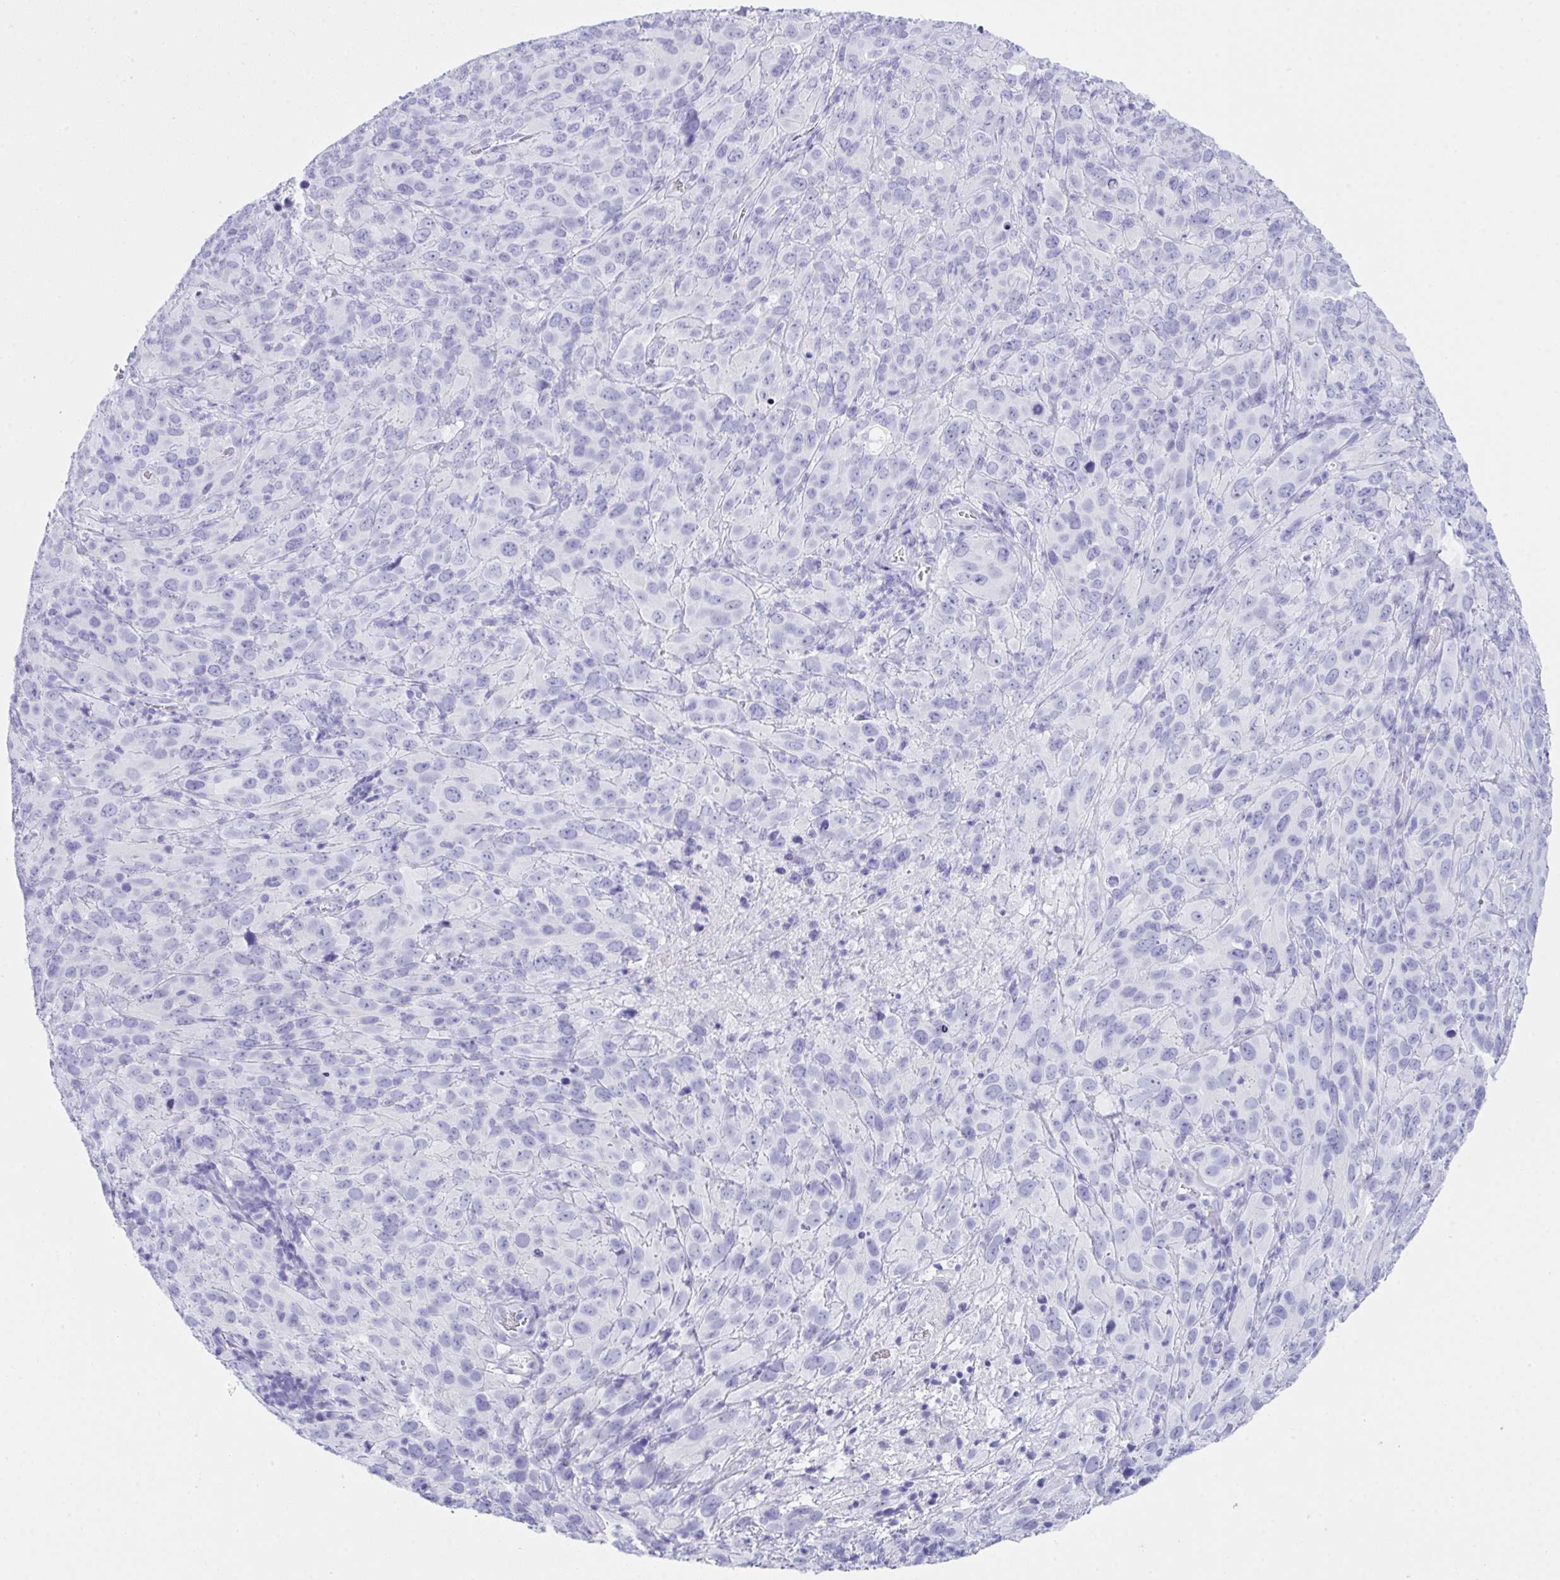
{"staining": {"intensity": "negative", "quantity": "none", "location": "none"}, "tissue": "cervical cancer", "cell_type": "Tumor cells", "image_type": "cancer", "snomed": [{"axis": "morphology", "description": "Squamous cell carcinoma, NOS"}, {"axis": "topography", "description": "Cervix"}], "caption": "DAB immunohistochemical staining of squamous cell carcinoma (cervical) demonstrates no significant staining in tumor cells.", "gene": "LGALS4", "patient": {"sex": "female", "age": 51}}